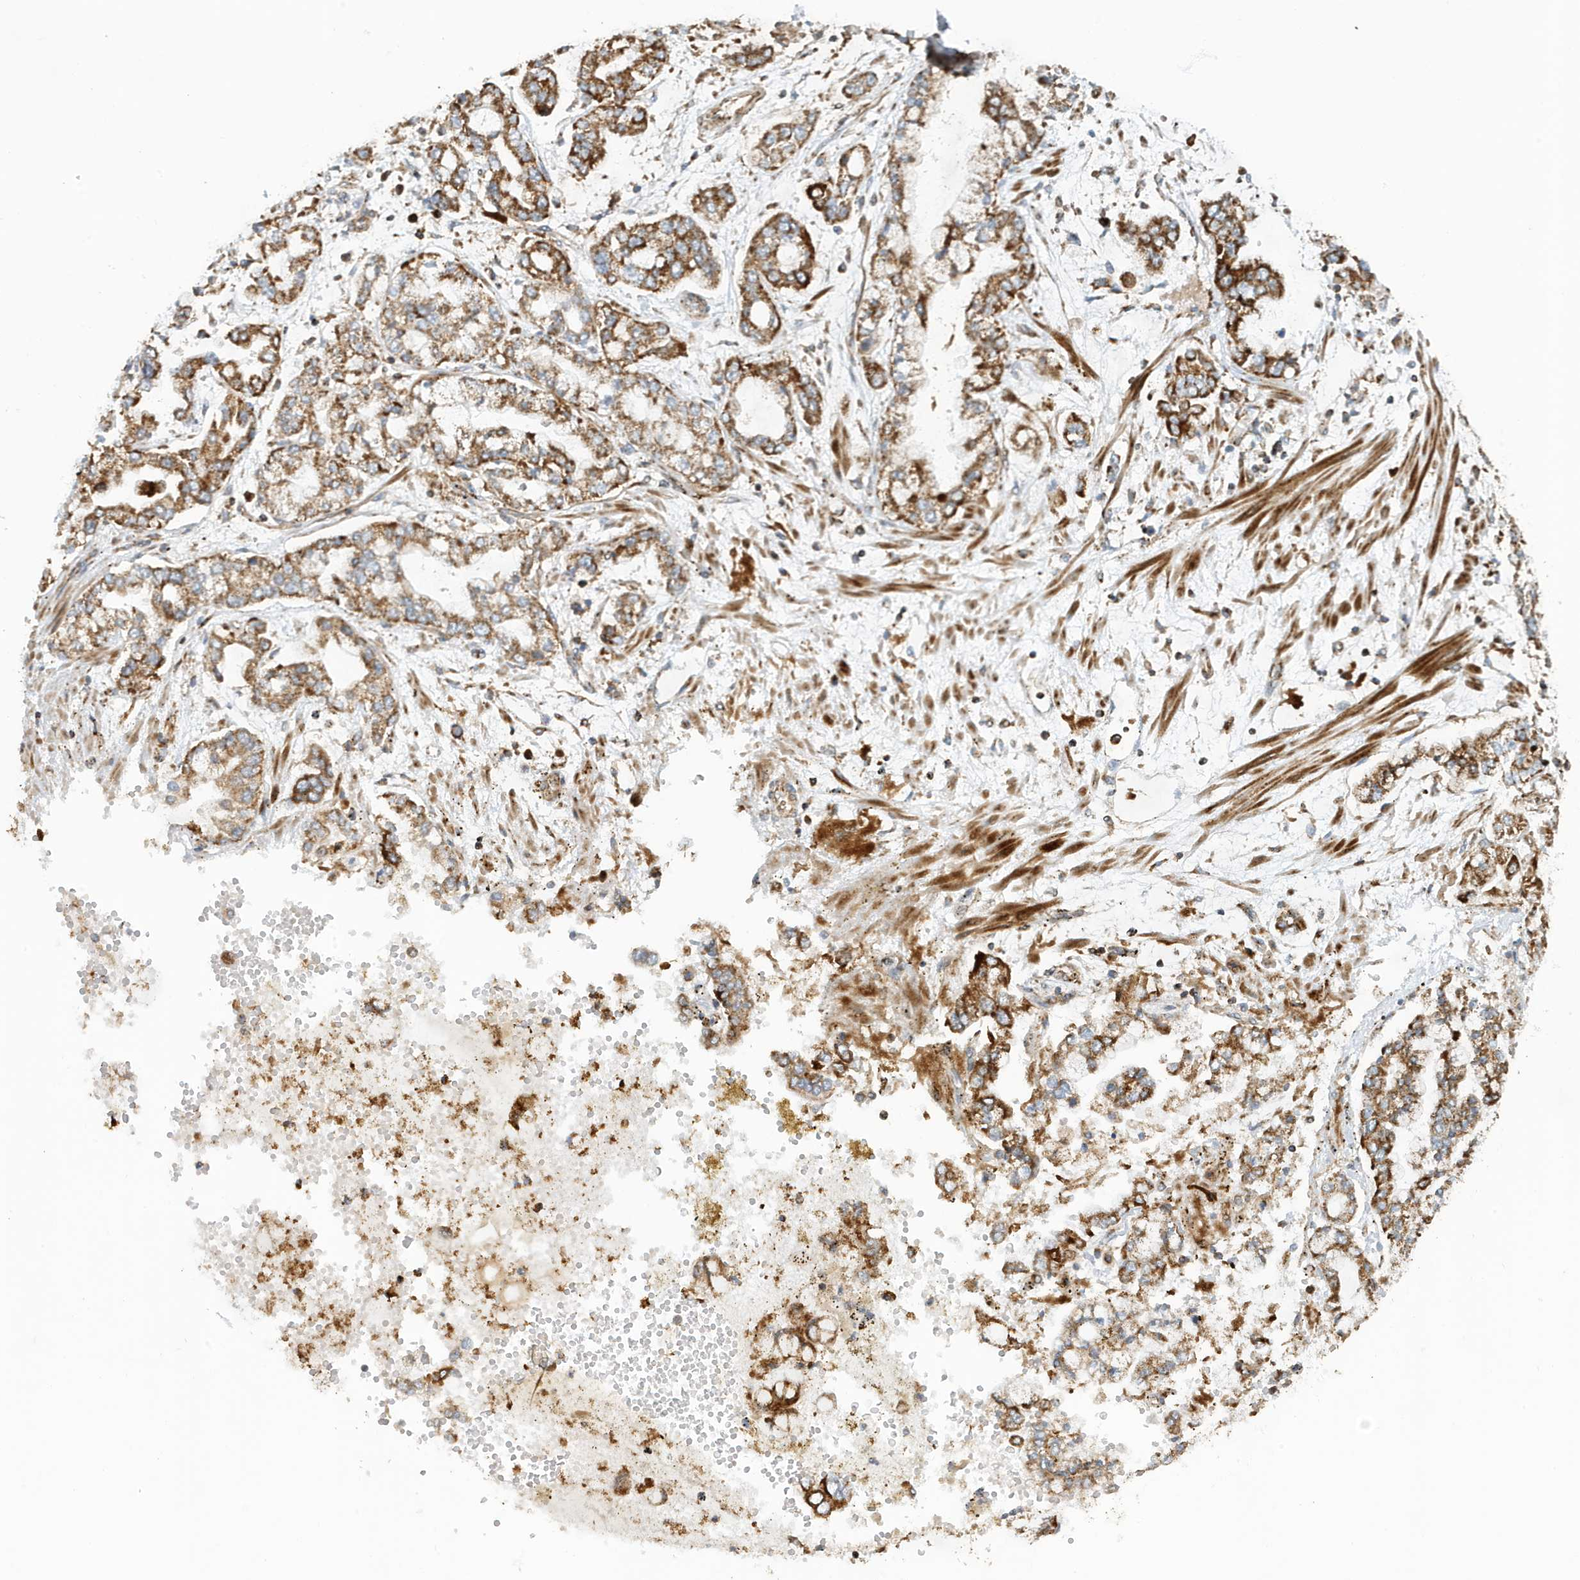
{"staining": {"intensity": "strong", "quantity": ">75%", "location": "cytoplasmic/membranous"}, "tissue": "stomach cancer", "cell_type": "Tumor cells", "image_type": "cancer", "snomed": [{"axis": "morphology", "description": "Normal tissue, NOS"}, {"axis": "morphology", "description": "Adenocarcinoma, NOS"}, {"axis": "topography", "description": "Stomach, upper"}, {"axis": "topography", "description": "Stomach"}], "caption": "IHC staining of stomach adenocarcinoma, which shows high levels of strong cytoplasmic/membranous positivity in about >75% of tumor cells indicating strong cytoplasmic/membranous protein staining. The staining was performed using DAB (3,3'-diaminobenzidine) (brown) for protein detection and nuclei were counterstained in hematoxylin (blue).", "gene": "MAN1A1", "patient": {"sex": "male", "age": 76}}